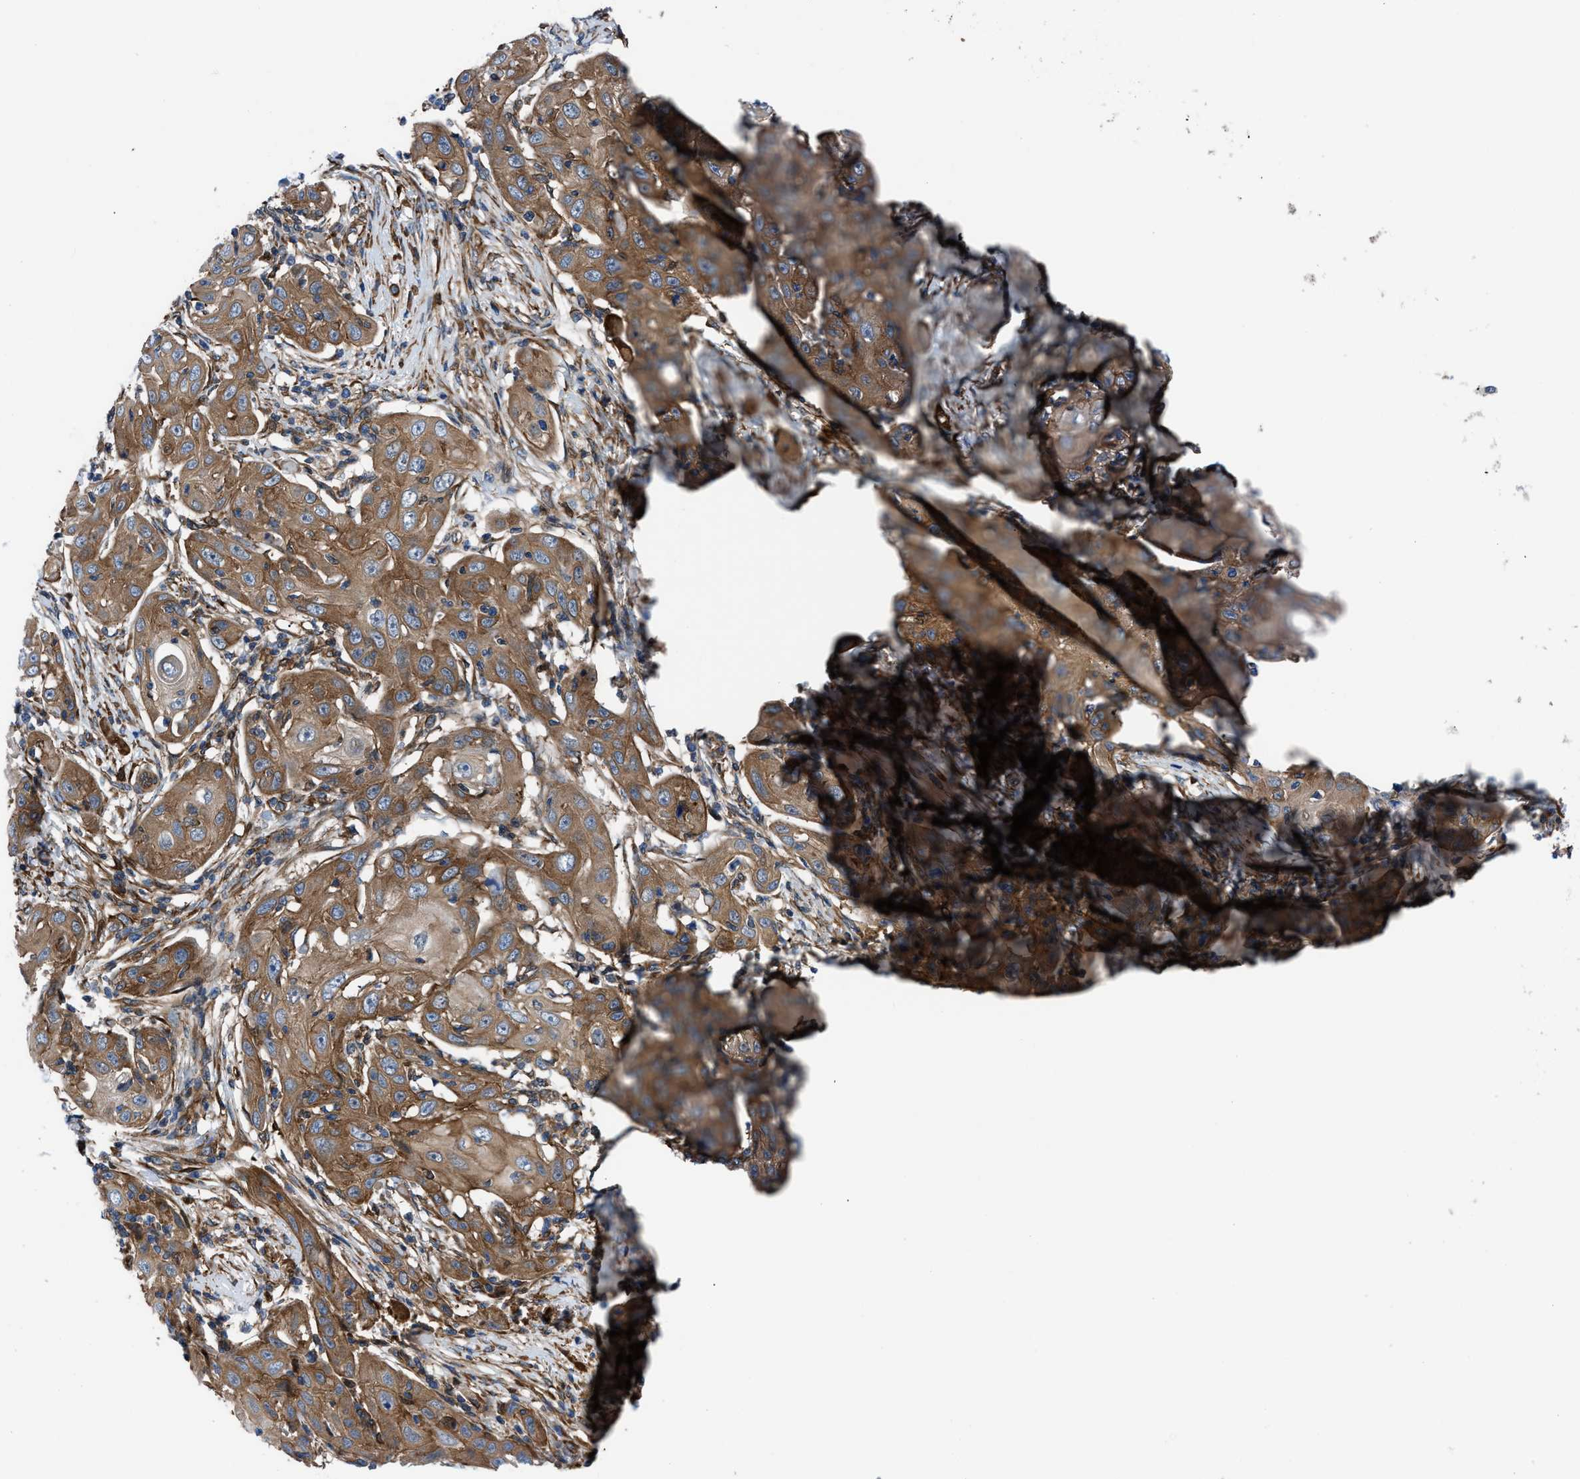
{"staining": {"intensity": "strong", "quantity": ">75%", "location": "cytoplasmic/membranous"}, "tissue": "skin cancer", "cell_type": "Tumor cells", "image_type": "cancer", "snomed": [{"axis": "morphology", "description": "Squamous cell carcinoma, NOS"}, {"axis": "topography", "description": "Skin"}], "caption": "This is a micrograph of IHC staining of squamous cell carcinoma (skin), which shows strong positivity in the cytoplasmic/membranous of tumor cells.", "gene": "DMAC1", "patient": {"sex": "female", "age": 88}}